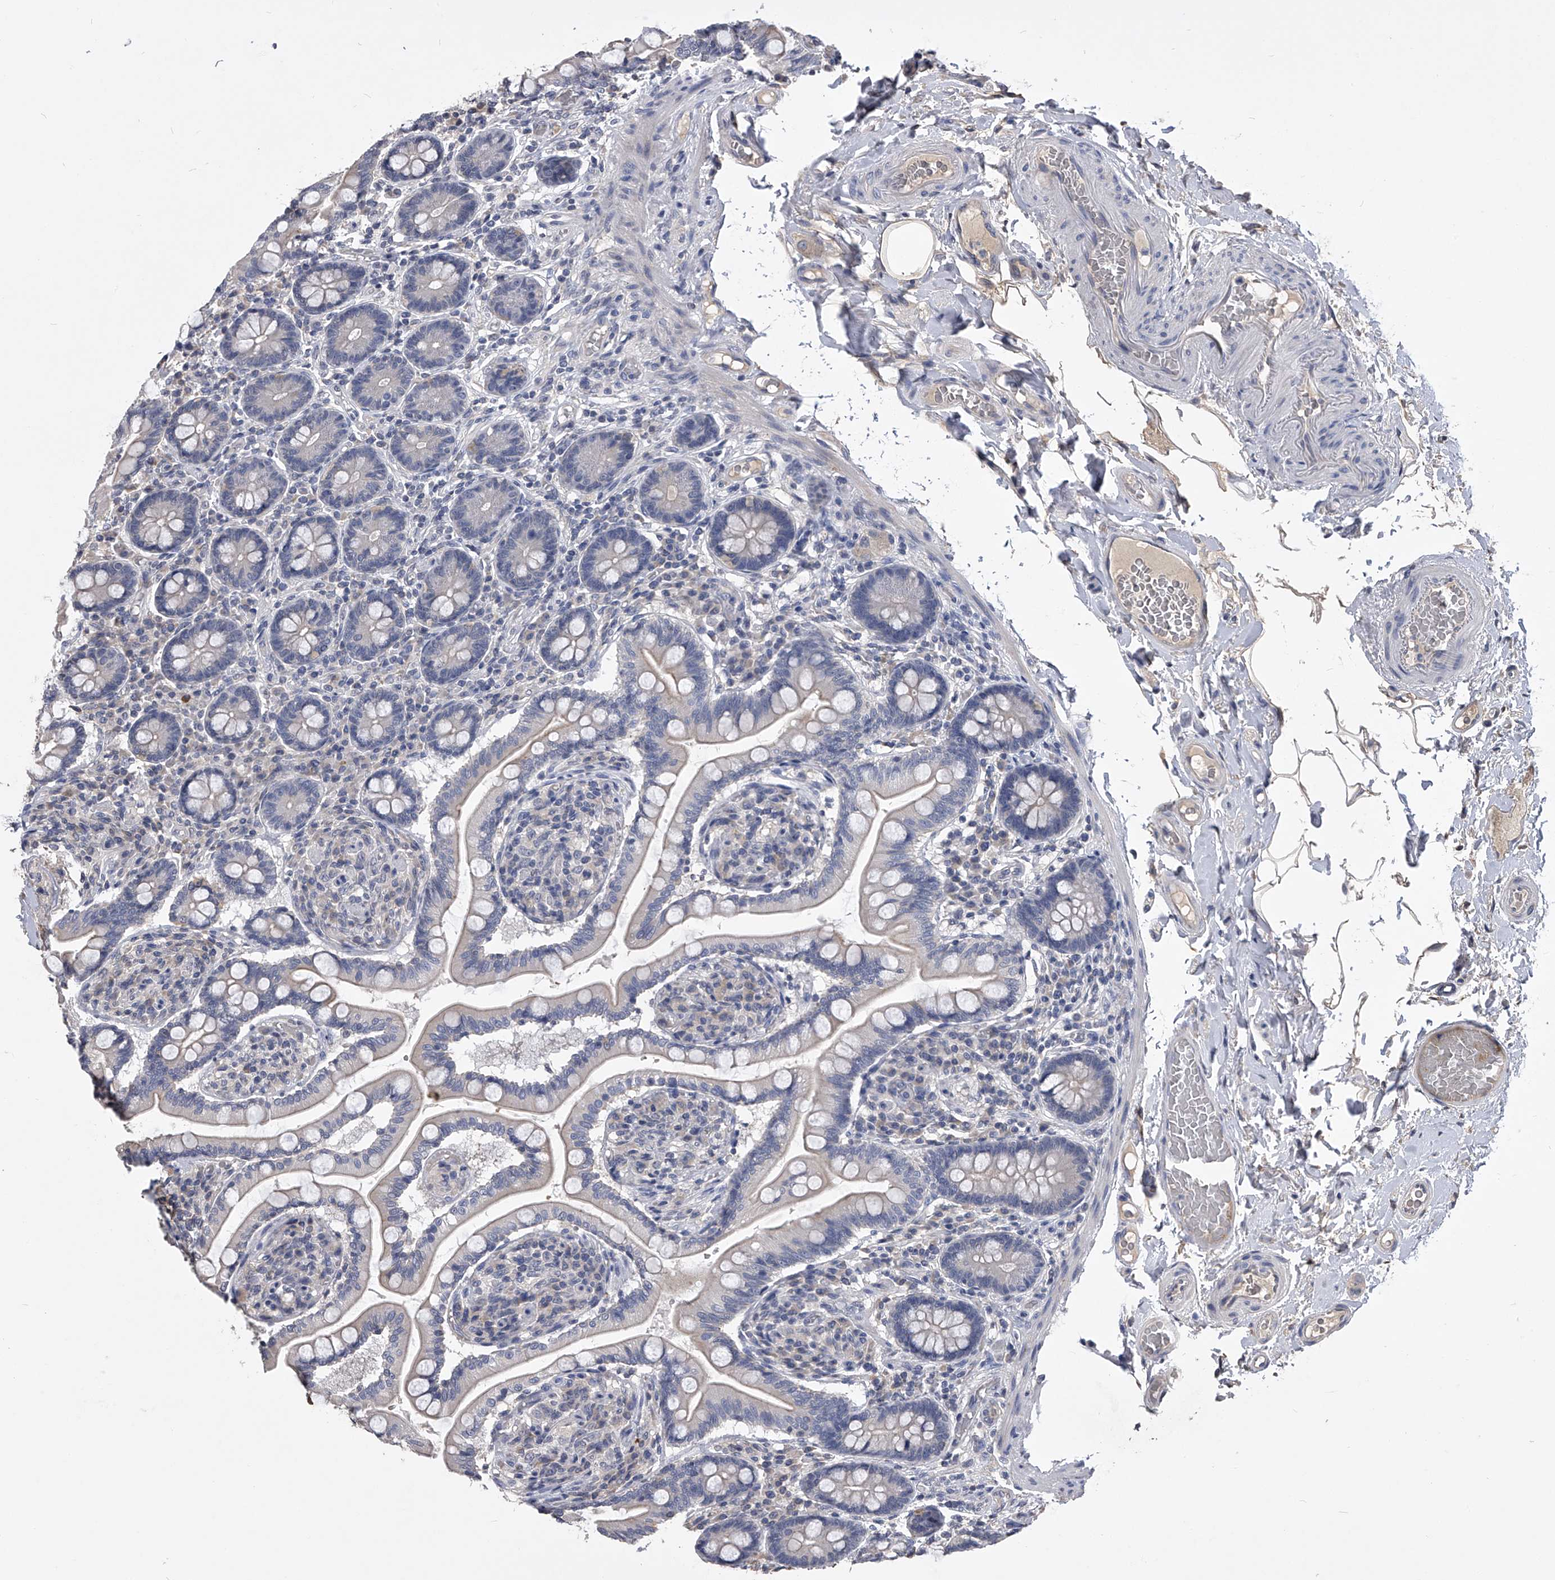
{"staining": {"intensity": "negative", "quantity": "none", "location": "none"}, "tissue": "small intestine", "cell_type": "Glandular cells", "image_type": "normal", "snomed": [{"axis": "morphology", "description": "Normal tissue, NOS"}, {"axis": "topography", "description": "Small intestine"}], "caption": "Immunohistochemistry (IHC) image of benign small intestine: small intestine stained with DAB (3,3'-diaminobenzidine) exhibits no significant protein expression in glandular cells. (DAB immunohistochemistry (IHC) with hematoxylin counter stain).", "gene": "MDN1", "patient": {"sex": "female", "age": 64}}